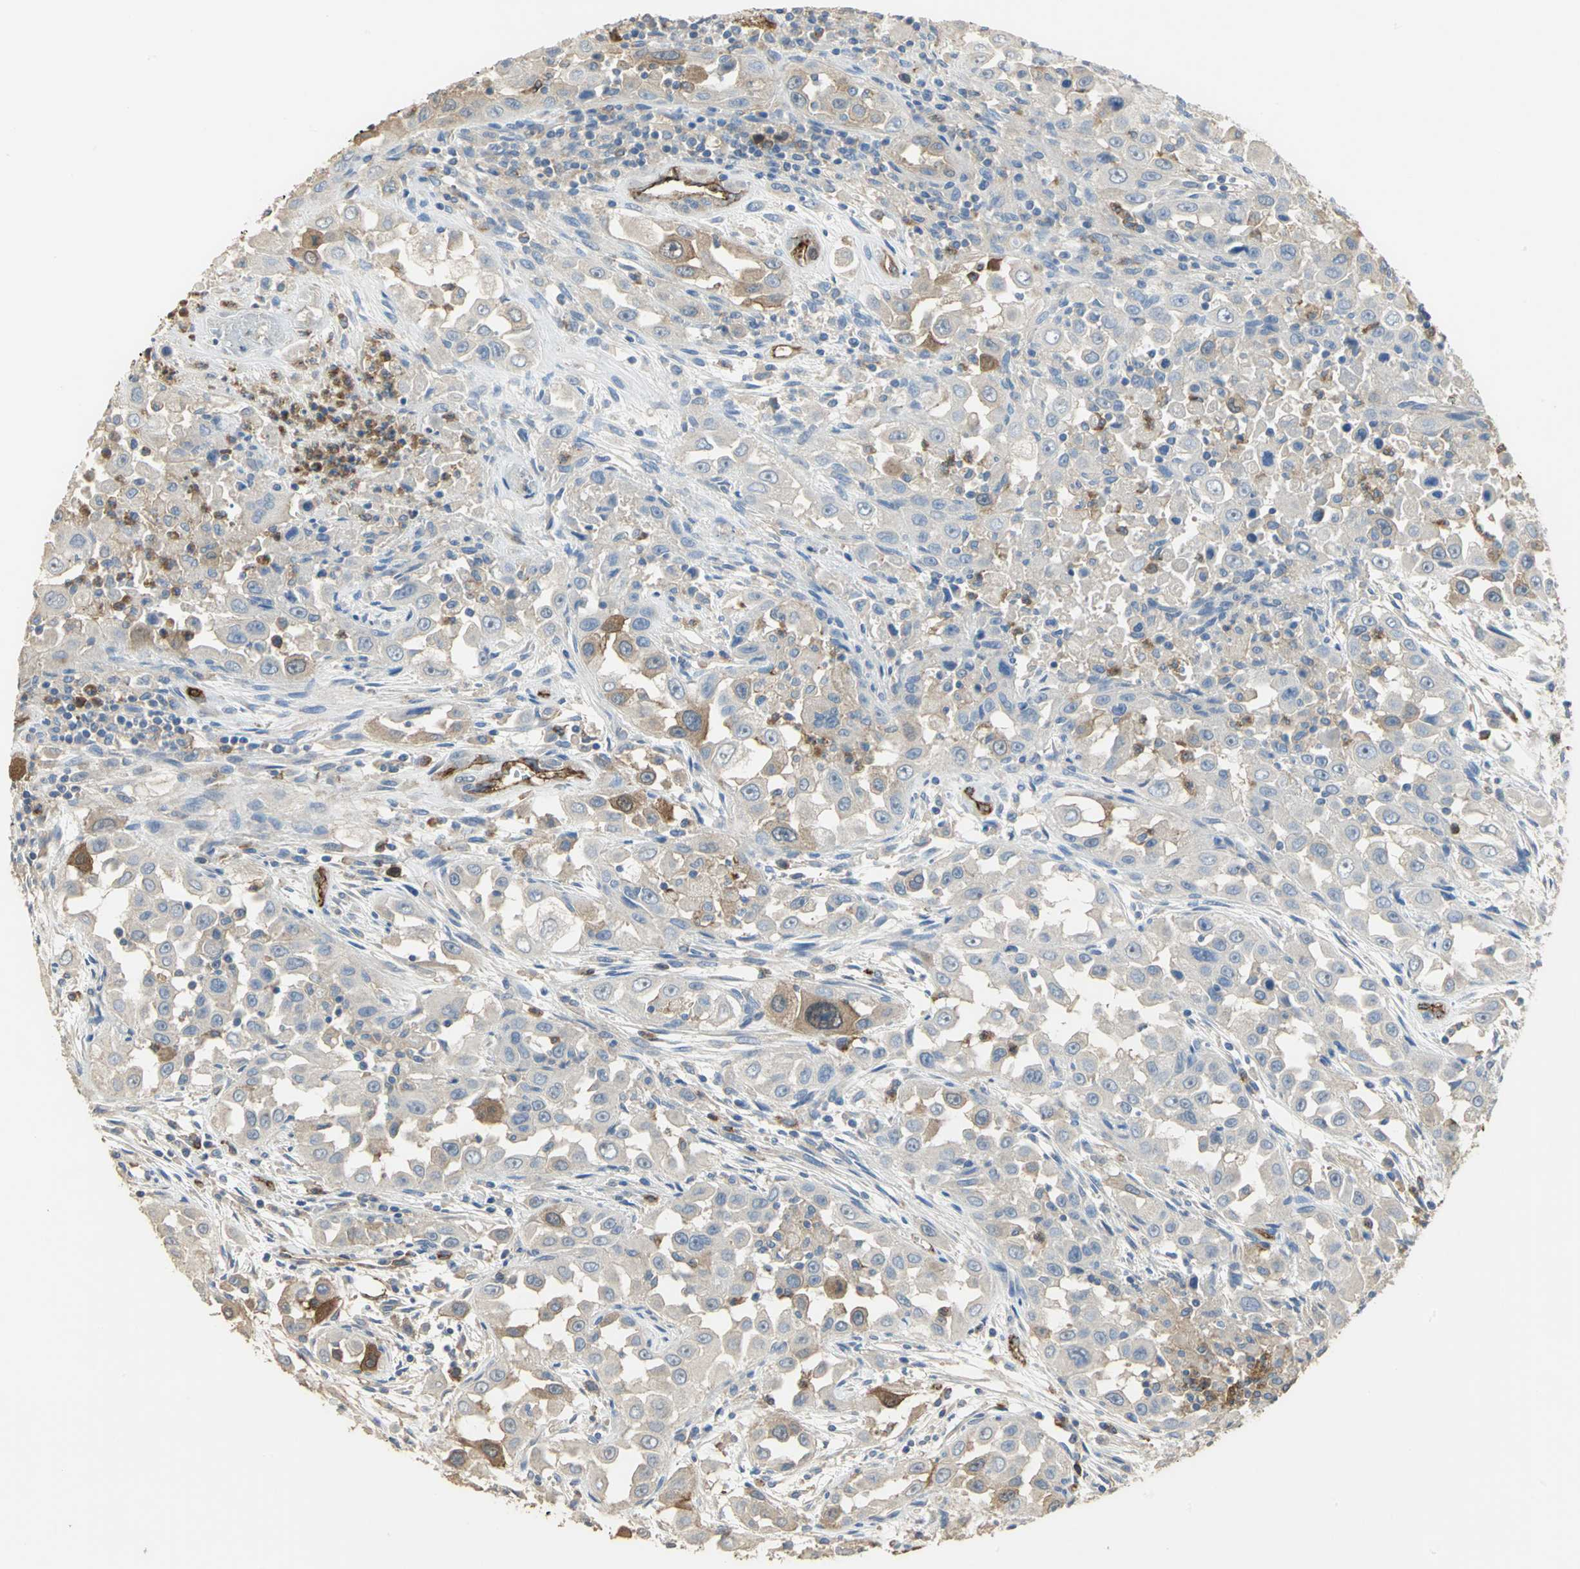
{"staining": {"intensity": "strong", "quantity": "<25%", "location": "cytoplasmic/membranous"}, "tissue": "head and neck cancer", "cell_type": "Tumor cells", "image_type": "cancer", "snomed": [{"axis": "morphology", "description": "Carcinoma, NOS"}, {"axis": "topography", "description": "Head-Neck"}], "caption": "DAB (3,3'-diaminobenzidine) immunohistochemical staining of head and neck cancer demonstrates strong cytoplasmic/membranous protein expression in about <25% of tumor cells.", "gene": "DLGAP5", "patient": {"sex": "male", "age": 87}}